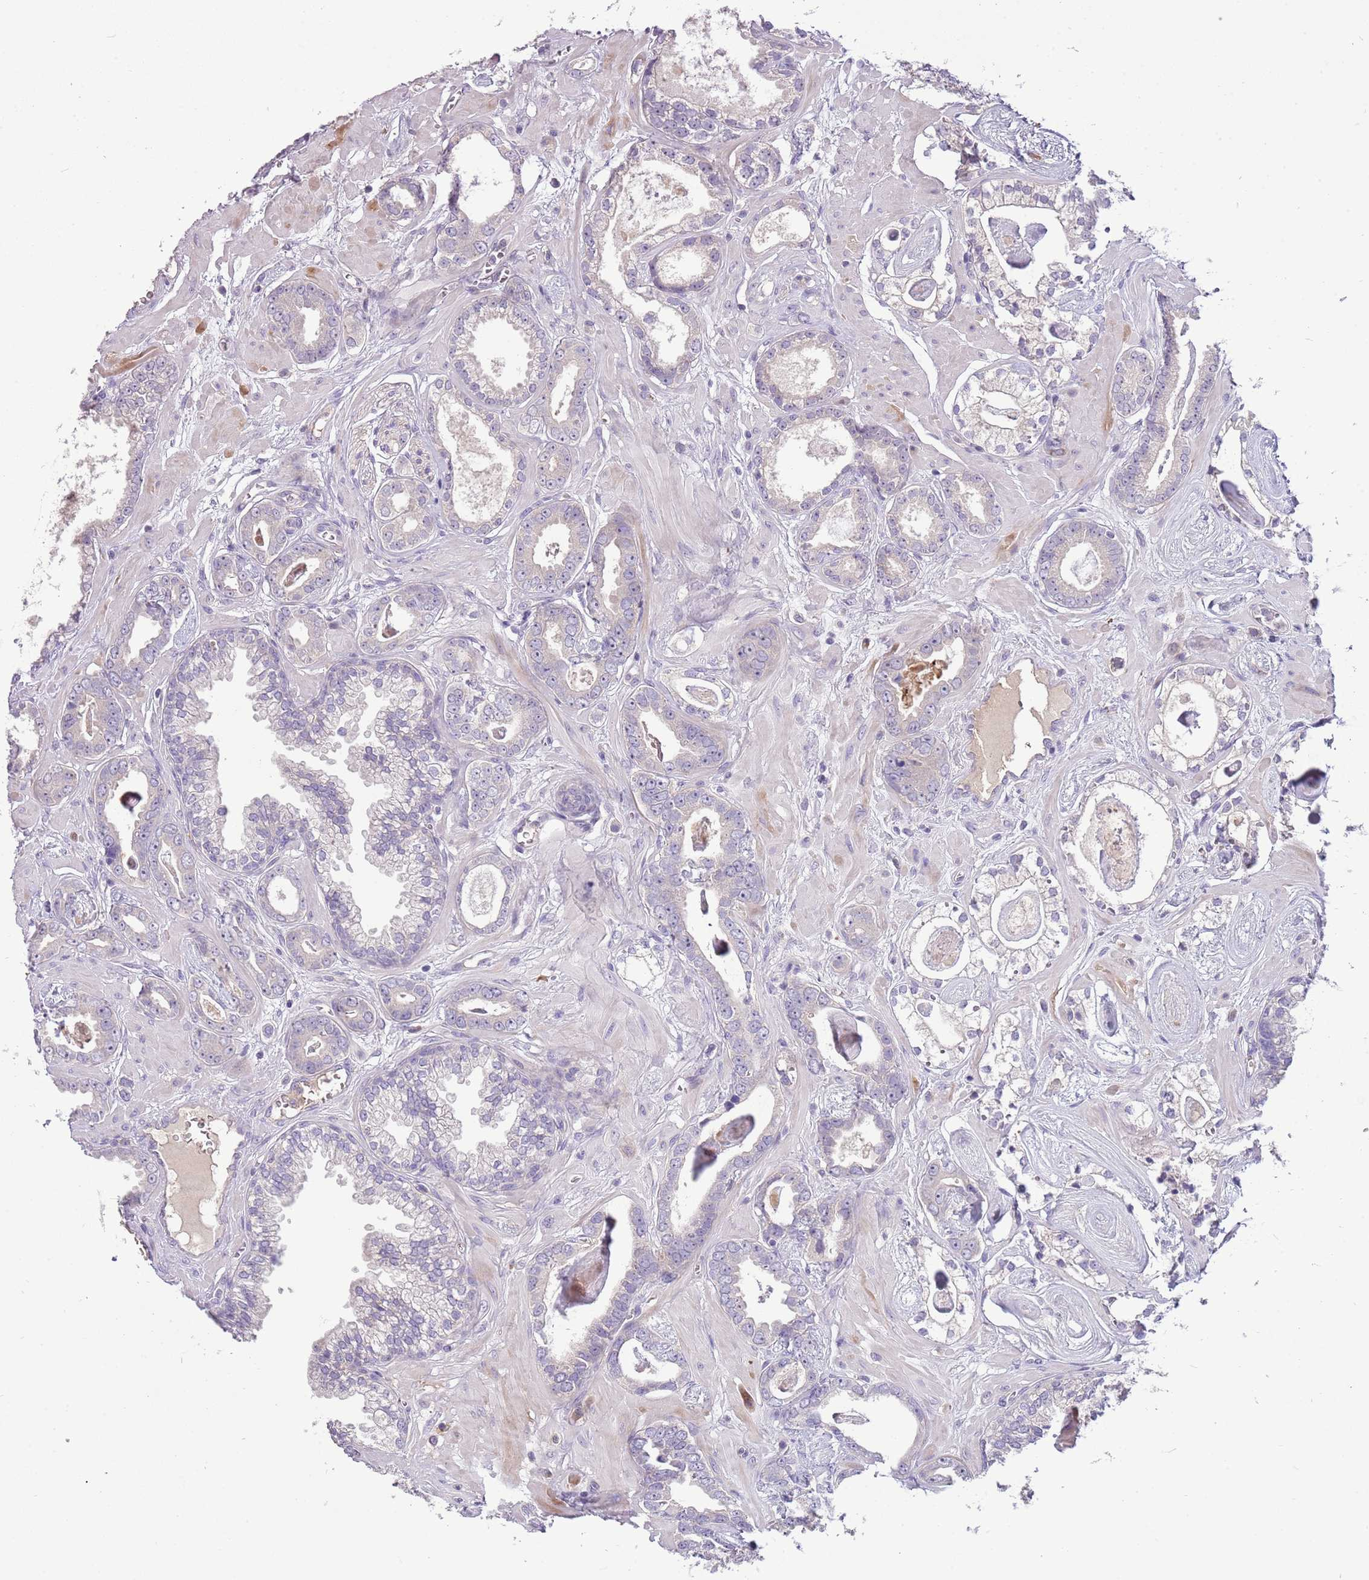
{"staining": {"intensity": "negative", "quantity": "none", "location": "none"}, "tissue": "prostate cancer", "cell_type": "Tumor cells", "image_type": "cancer", "snomed": [{"axis": "morphology", "description": "Adenocarcinoma, Low grade"}, {"axis": "topography", "description": "Prostate"}], "caption": "Protein analysis of adenocarcinoma (low-grade) (prostate) reveals no significant staining in tumor cells.", "gene": "SCAMP5", "patient": {"sex": "male", "age": 60}}